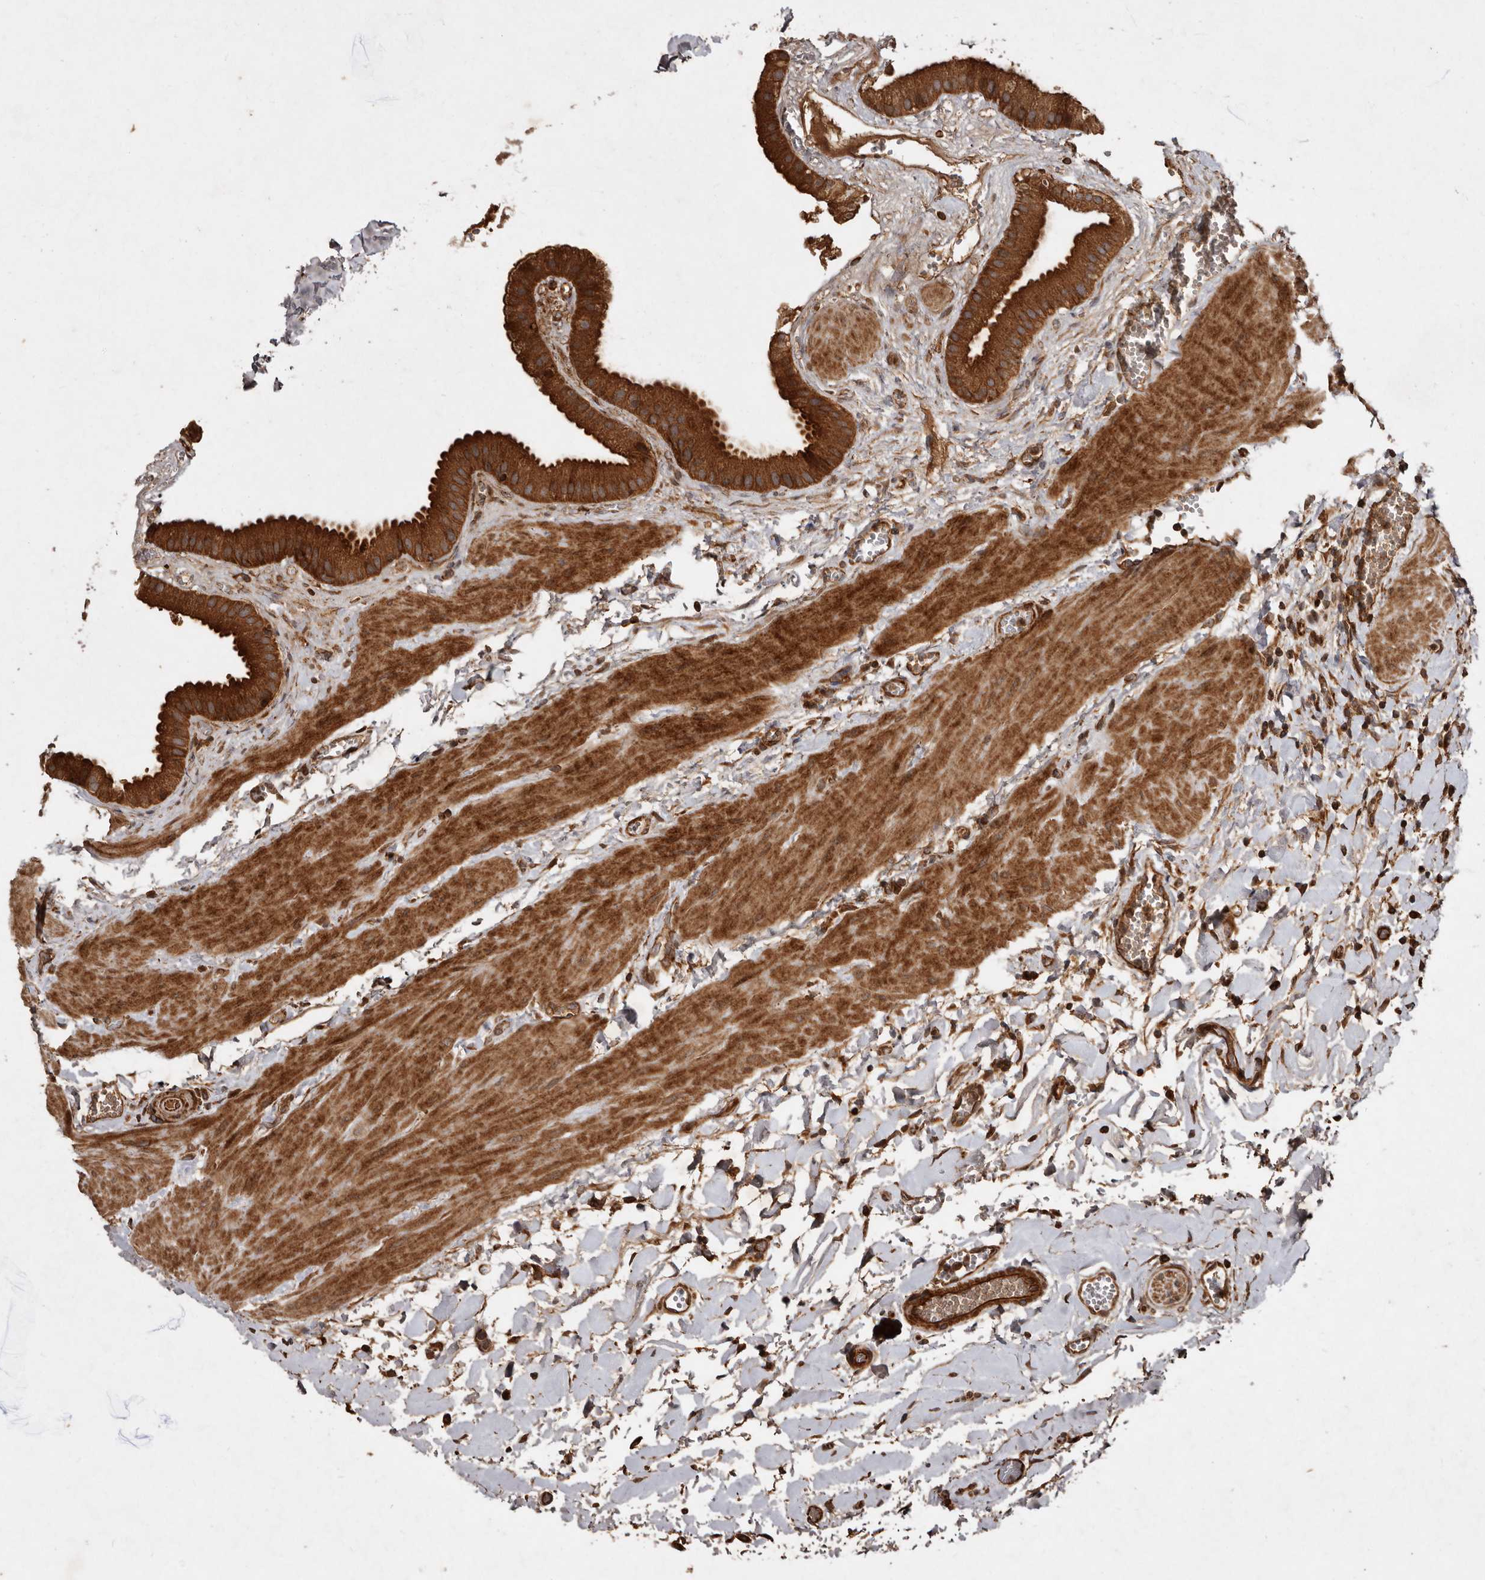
{"staining": {"intensity": "strong", "quantity": ">75%", "location": "cytoplasmic/membranous"}, "tissue": "gallbladder", "cell_type": "Glandular cells", "image_type": "normal", "snomed": [{"axis": "morphology", "description": "Normal tissue, NOS"}, {"axis": "topography", "description": "Gallbladder"}], "caption": "Protein analysis of benign gallbladder displays strong cytoplasmic/membranous positivity in about >75% of glandular cells. Ihc stains the protein of interest in brown and the nuclei are stained blue.", "gene": "STK36", "patient": {"sex": "male", "age": 55}}